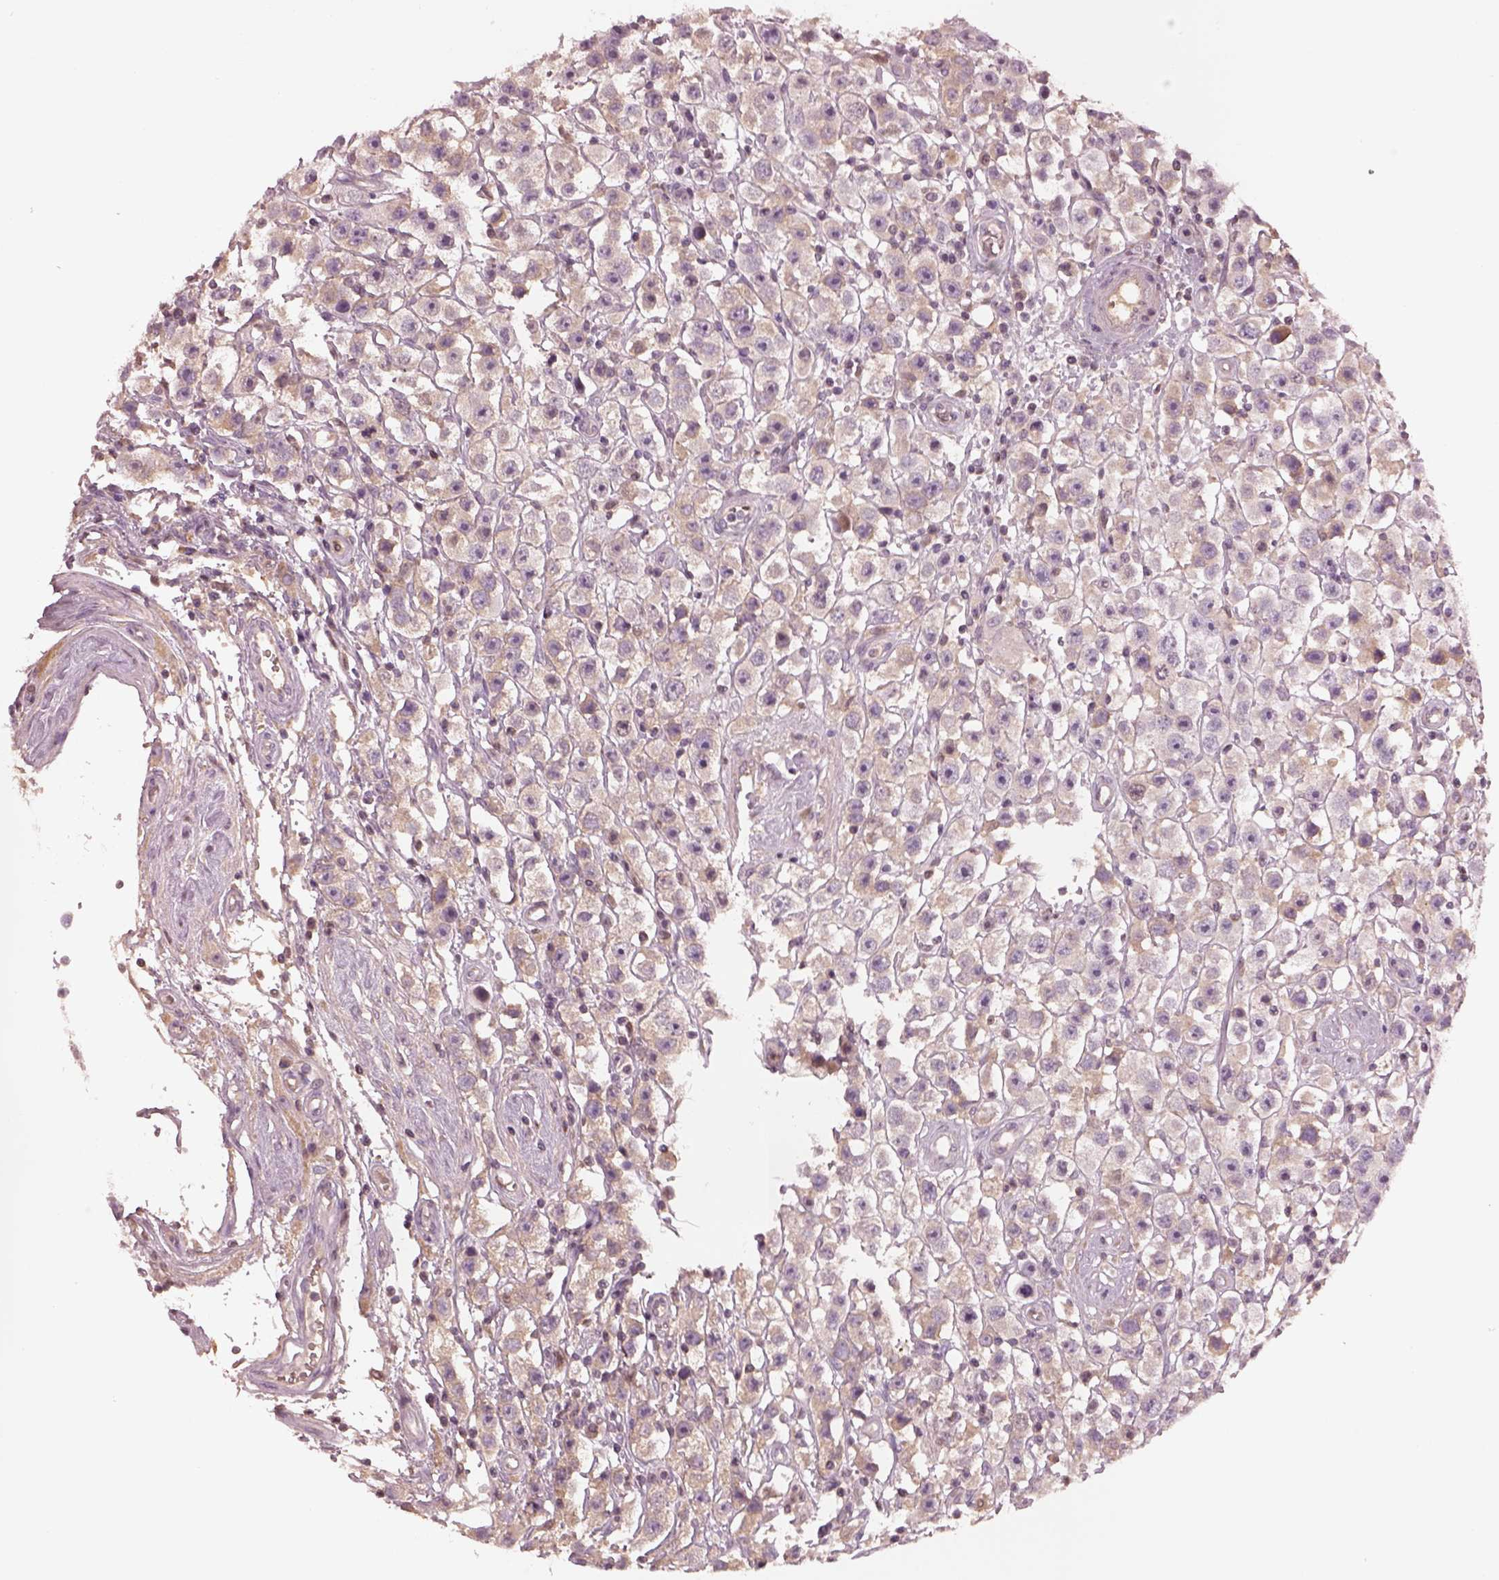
{"staining": {"intensity": "weak", "quantity": ">75%", "location": "cytoplasmic/membranous"}, "tissue": "testis cancer", "cell_type": "Tumor cells", "image_type": "cancer", "snomed": [{"axis": "morphology", "description": "Seminoma, NOS"}, {"axis": "topography", "description": "Testis"}], "caption": "Immunohistochemical staining of testis cancer reveals low levels of weak cytoplasmic/membranous protein positivity in about >75% of tumor cells.", "gene": "TLX3", "patient": {"sex": "male", "age": 45}}